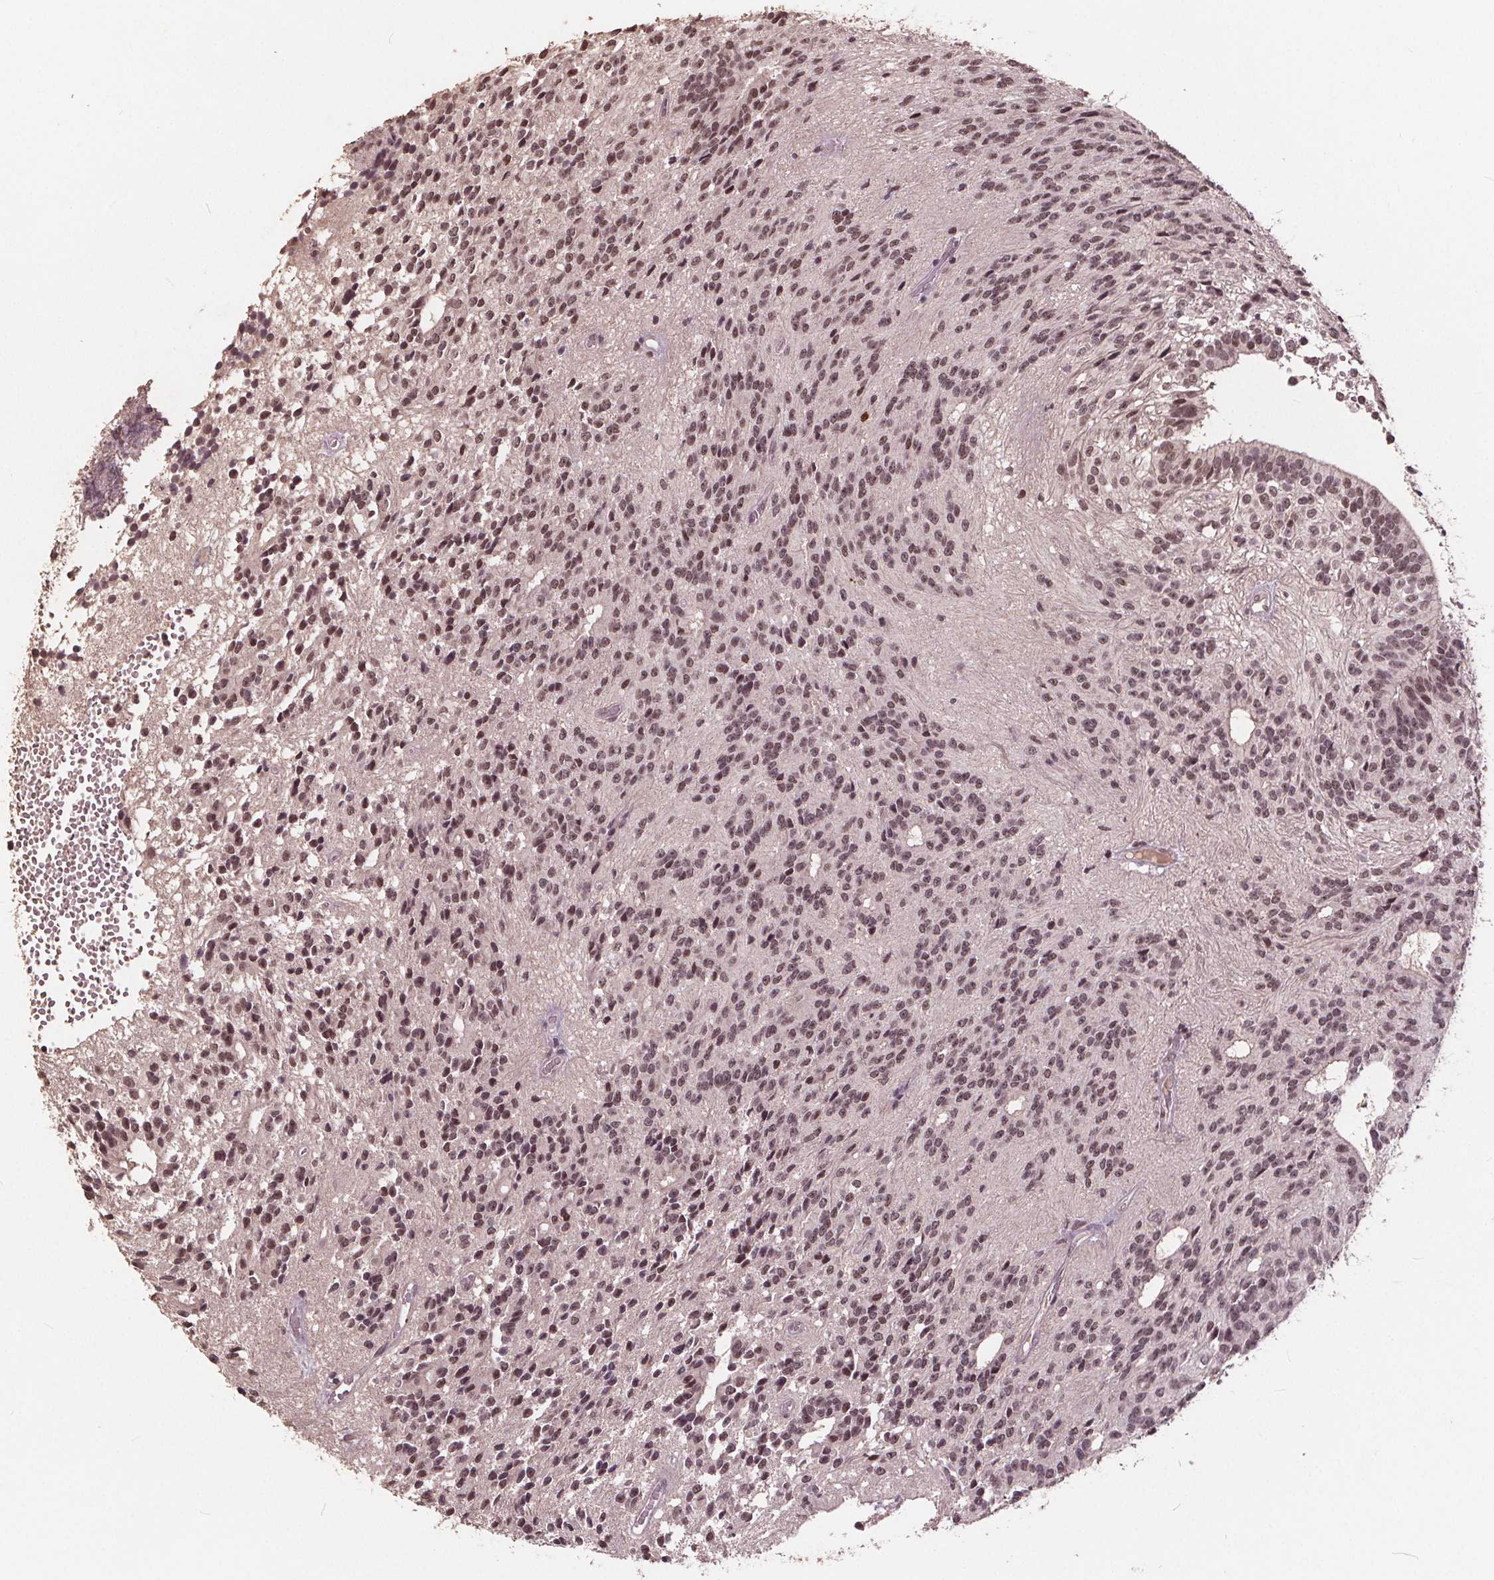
{"staining": {"intensity": "moderate", "quantity": "25%-75%", "location": "nuclear"}, "tissue": "glioma", "cell_type": "Tumor cells", "image_type": "cancer", "snomed": [{"axis": "morphology", "description": "Glioma, malignant, Low grade"}, {"axis": "topography", "description": "Brain"}], "caption": "Tumor cells display moderate nuclear positivity in about 25%-75% of cells in glioma. (brown staining indicates protein expression, while blue staining denotes nuclei).", "gene": "DNMT3B", "patient": {"sex": "male", "age": 31}}